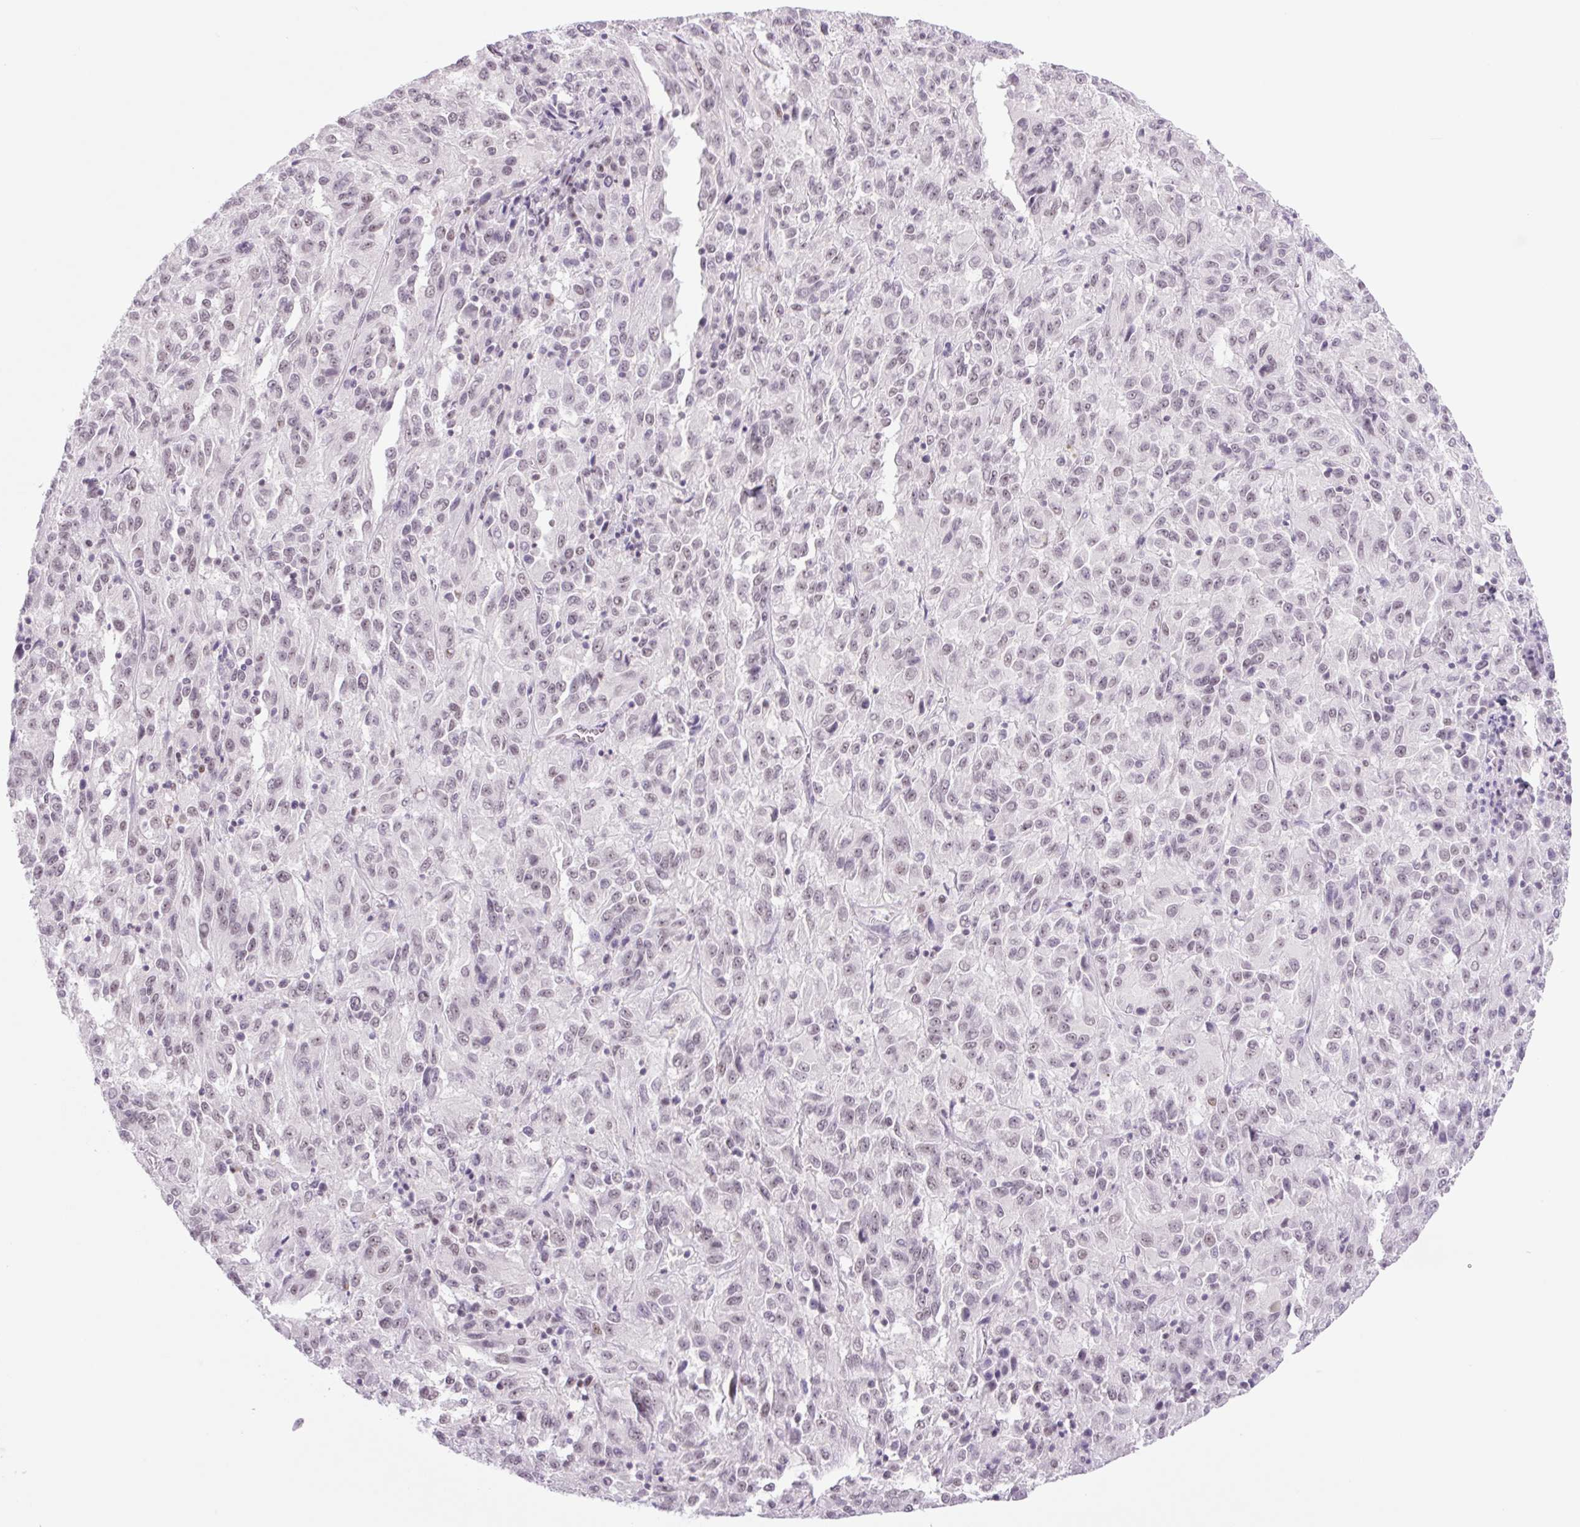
{"staining": {"intensity": "negative", "quantity": "none", "location": "none"}, "tissue": "melanoma", "cell_type": "Tumor cells", "image_type": "cancer", "snomed": [{"axis": "morphology", "description": "Malignant melanoma, Metastatic site"}, {"axis": "topography", "description": "Lung"}], "caption": "Immunohistochemistry (IHC) micrograph of neoplastic tissue: melanoma stained with DAB shows no significant protein expression in tumor cells.", "gene": "TLE3", "patient": {"sex": "male", "age": 64}}